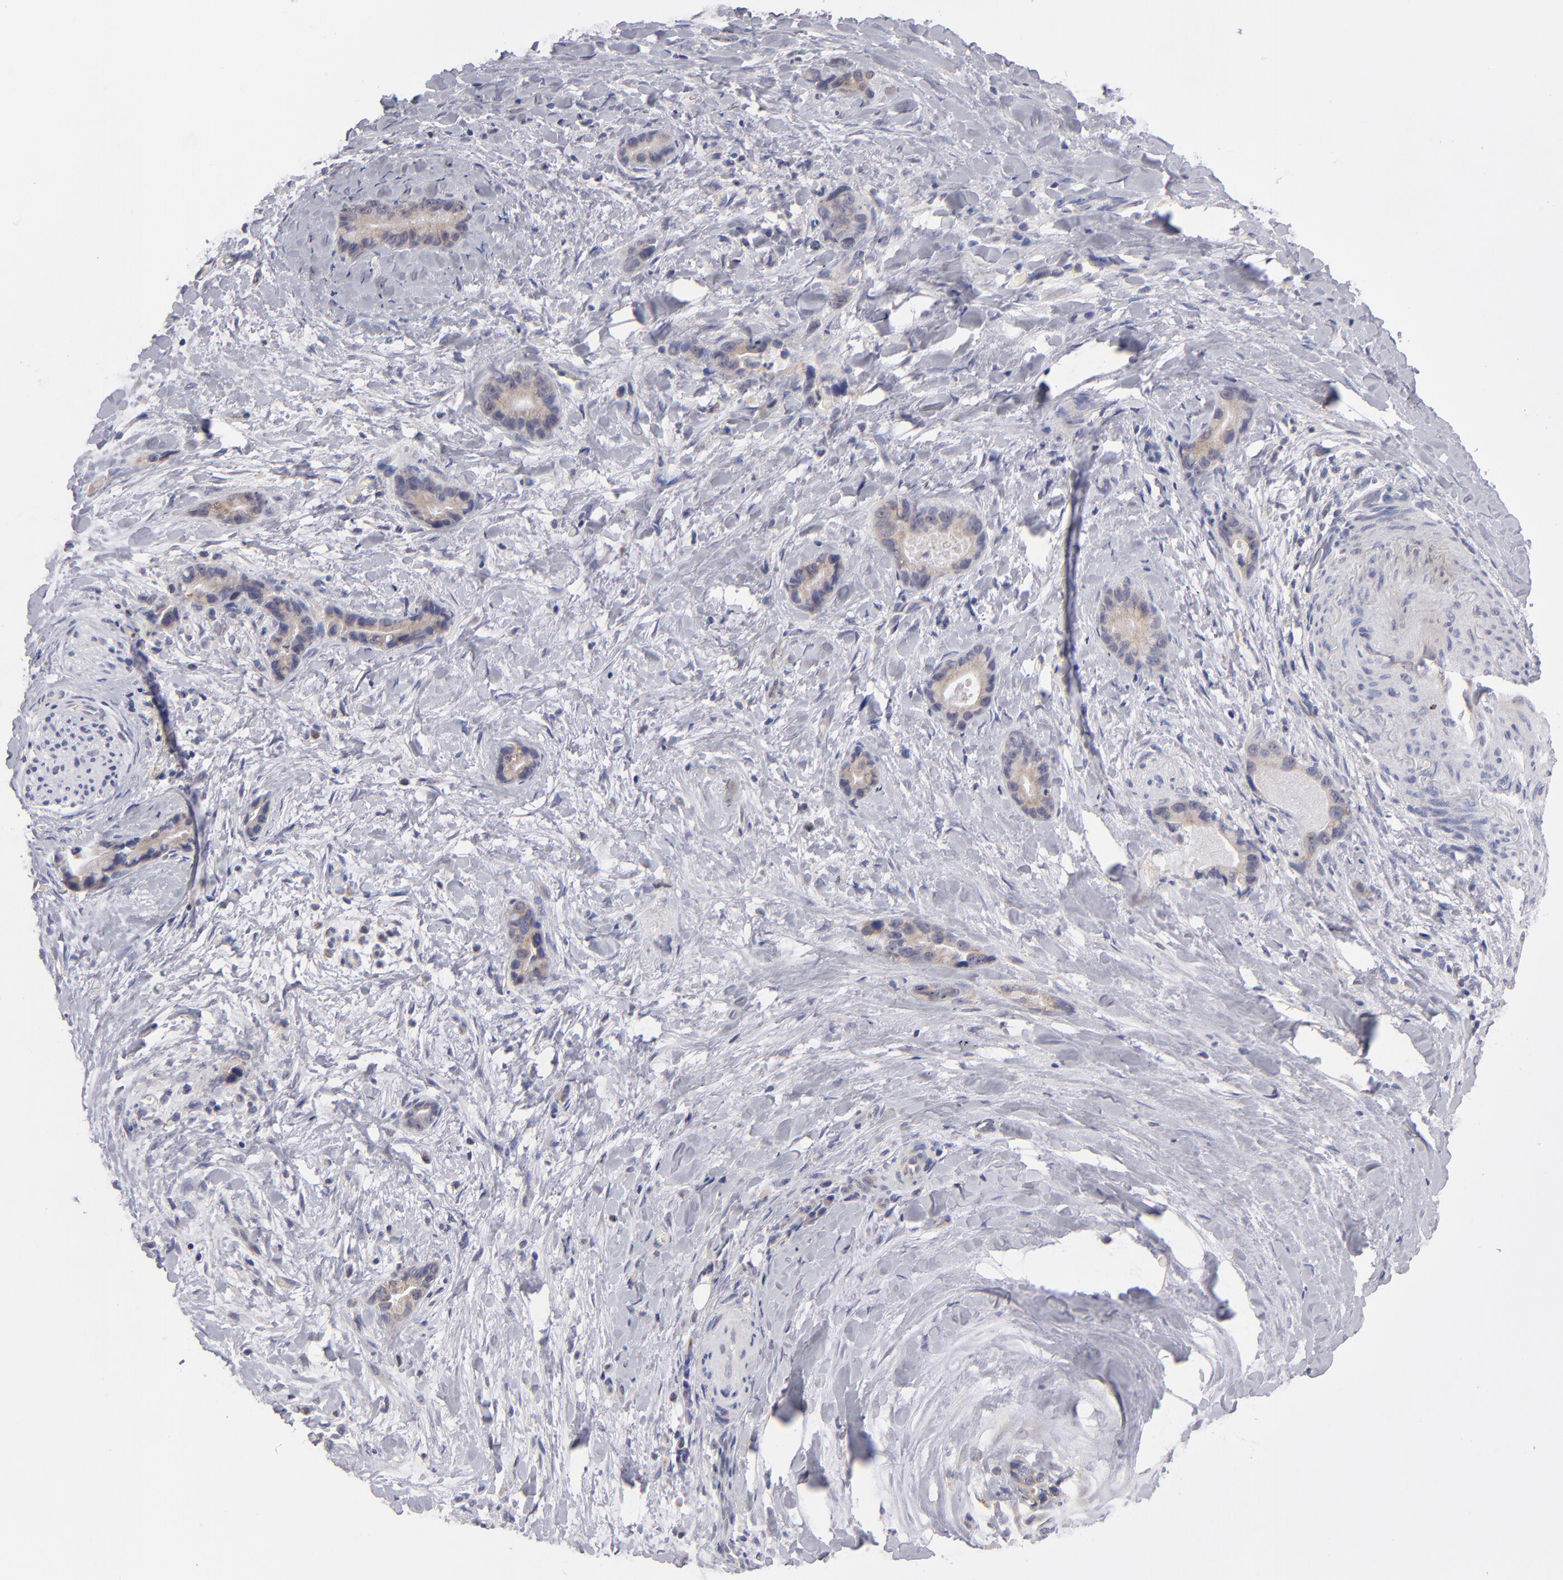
{"staining": {"intensity": "weak", "quantity": ">75%", "location": "cytoplasmic/membranous"}, "tissue": "liver cancer", "cell_type": "Tumor cells", "image_type": "cancer", "snomed": [{"axis": "morphology", "description": "Cholangiocarcinoma"}, {"axis": "topography", "description": "Liver"}], "caption": "There is low levels of weak cytoplasmic/membranous expression in tumor cells of liver cancer (cholangiocarcinoma), as demonstrated by immunohistochemical staining (brown color).", "gene": "HCCS", "patient": {"sex": "female", "age": 55}}